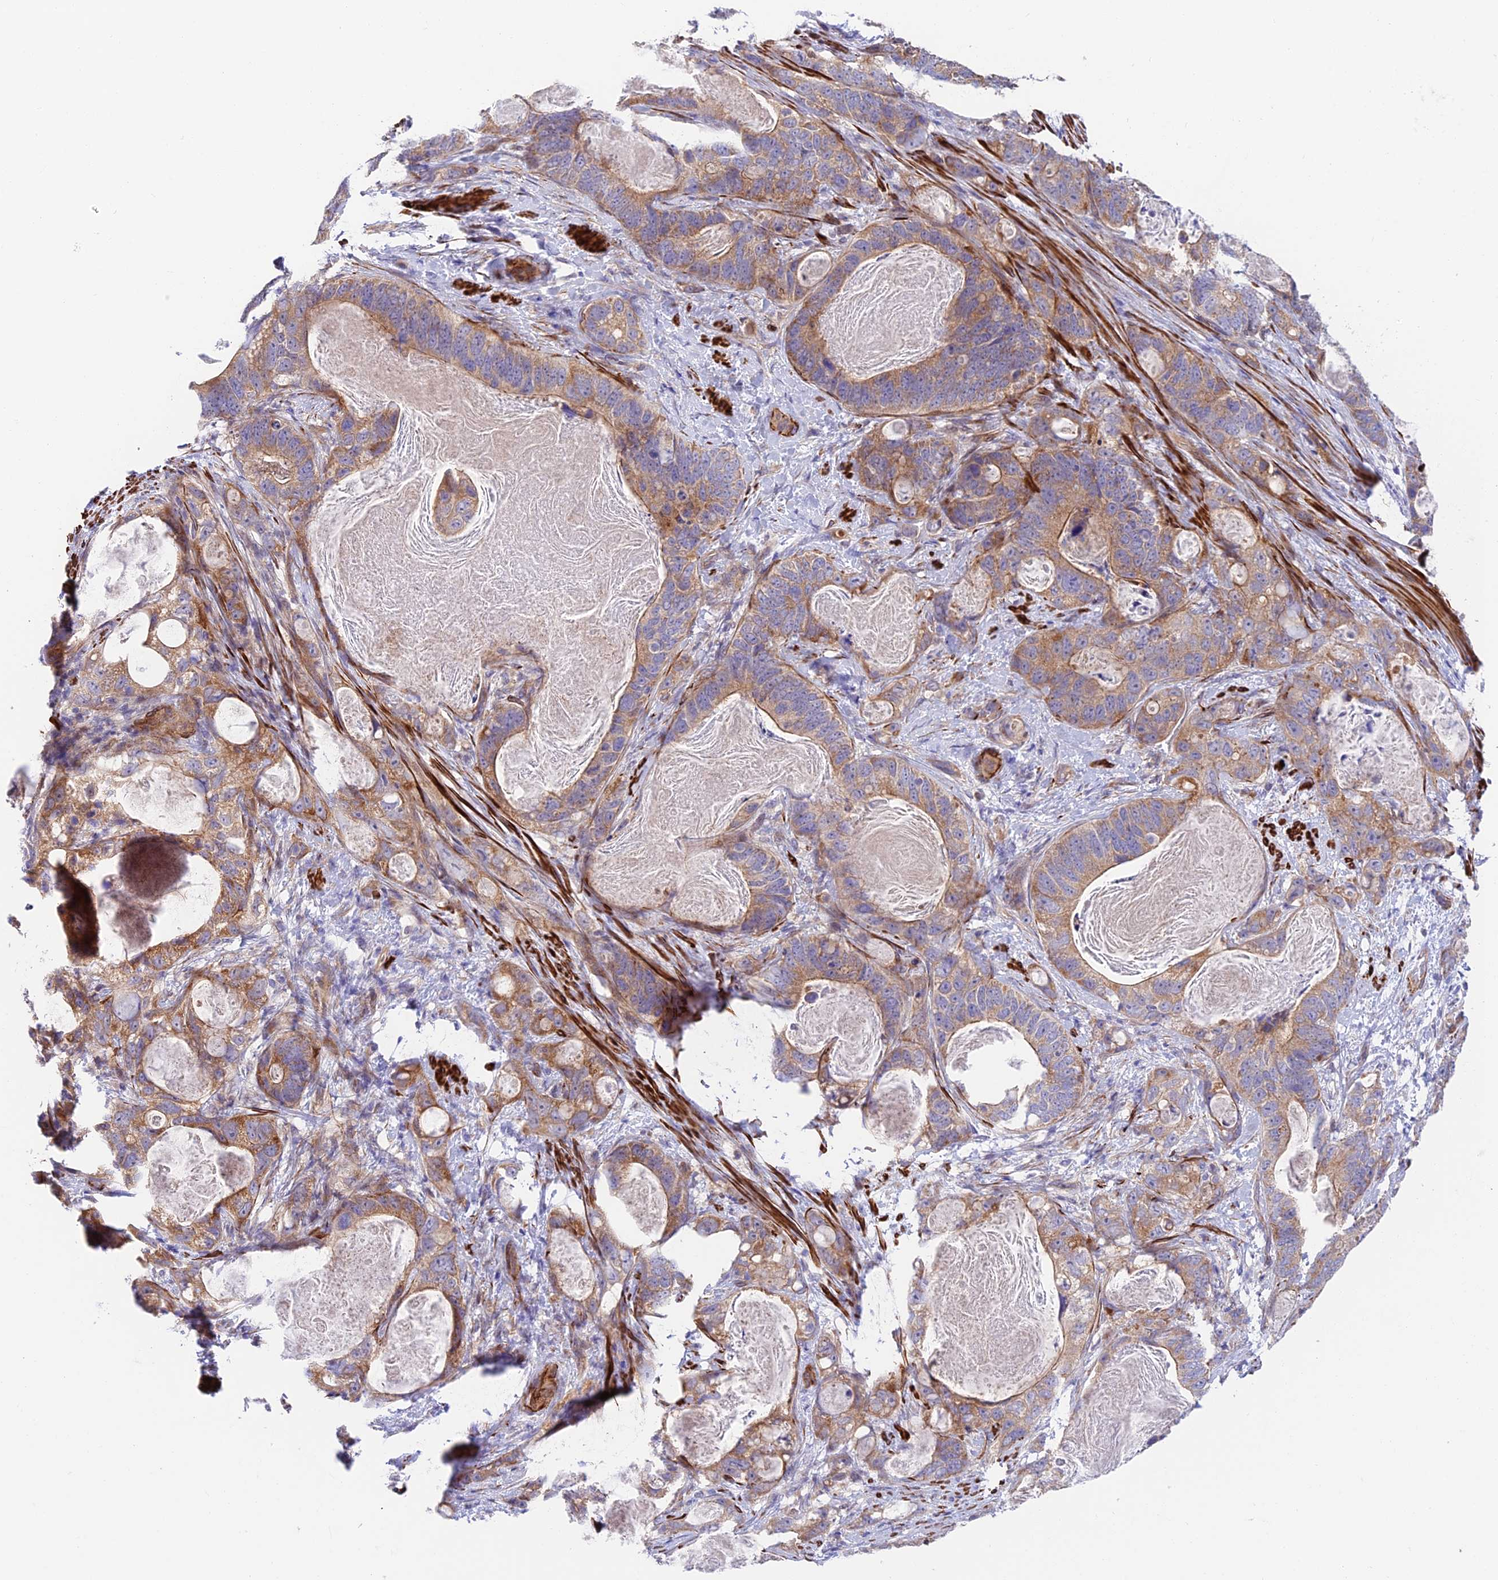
{"staining": {"intensity": "moderate", "quantity": ">75%", "location": "cytoplasmic/membranous"}, "tissue": "stomach cancer", "cell_type": "Tumor cells", "image_type": "cancer", "snomed": [{"axis": "morphology", "description": "Normal tissue, NOS"}, {"axis": "morphology", "description": "Adenocarcinoma, NOS"}, {"axis": "topography", "description": "Stomach"}], "caption": "IHC (DAB (3,3'-diaminobenzidine)) staining of human adenocarcinoma (stomach) demonstrates moderate cytoplasmic/membranous protein positivity in about >75% of tumor cells. The staining was performed using DAB (3,3'-diaminobenzidine) to visualize the protein expression in brown, while the nuclei were stained in blue with hematoxylin (Magnification: 20x).", "gene": "ANKRD50", "patient": {"sex": "female", "age": 89}}